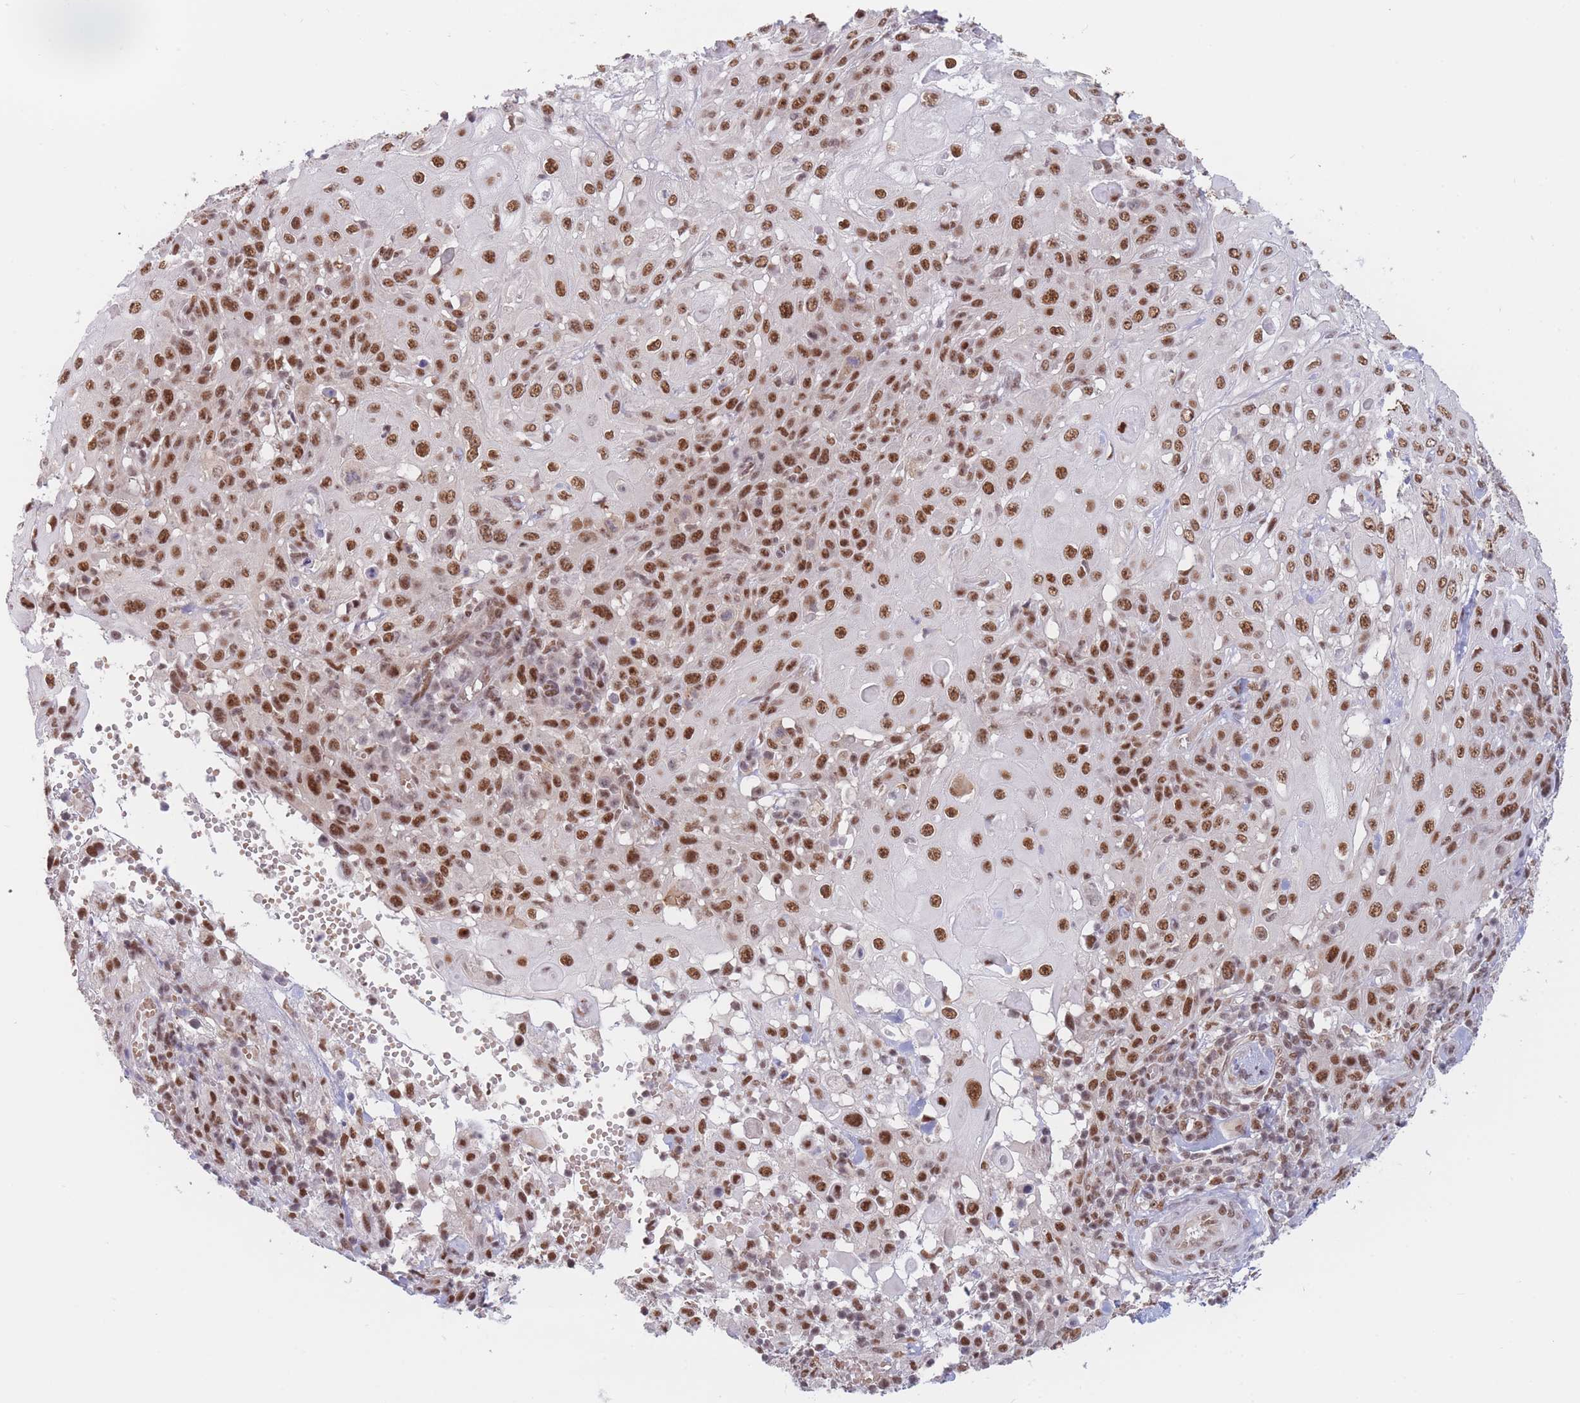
{"staining": {"intensity": "strong", "quantity": ">75%", "location": "nuclear"}, "tissue": "skin cancer", "cell_type": "Tumor cells", "image_type": "cancer", "snomed": [{"axis": "morphology", "description": "Normal tissue, NOS"}, {"axis": "morphology", "description": "Squamous cell carcinoma, NOS"}, {"axis": "topography", "description": "Skin"}, {"axis": "topography", "description": "Cartilage tissue"}], "caption": "The immunohistochemical stain shows strong nuclear positivity in tumor cells of skin cancer tissue.", "gene": "SMAD9", "patient": {"sex": "female", "age": 79}}